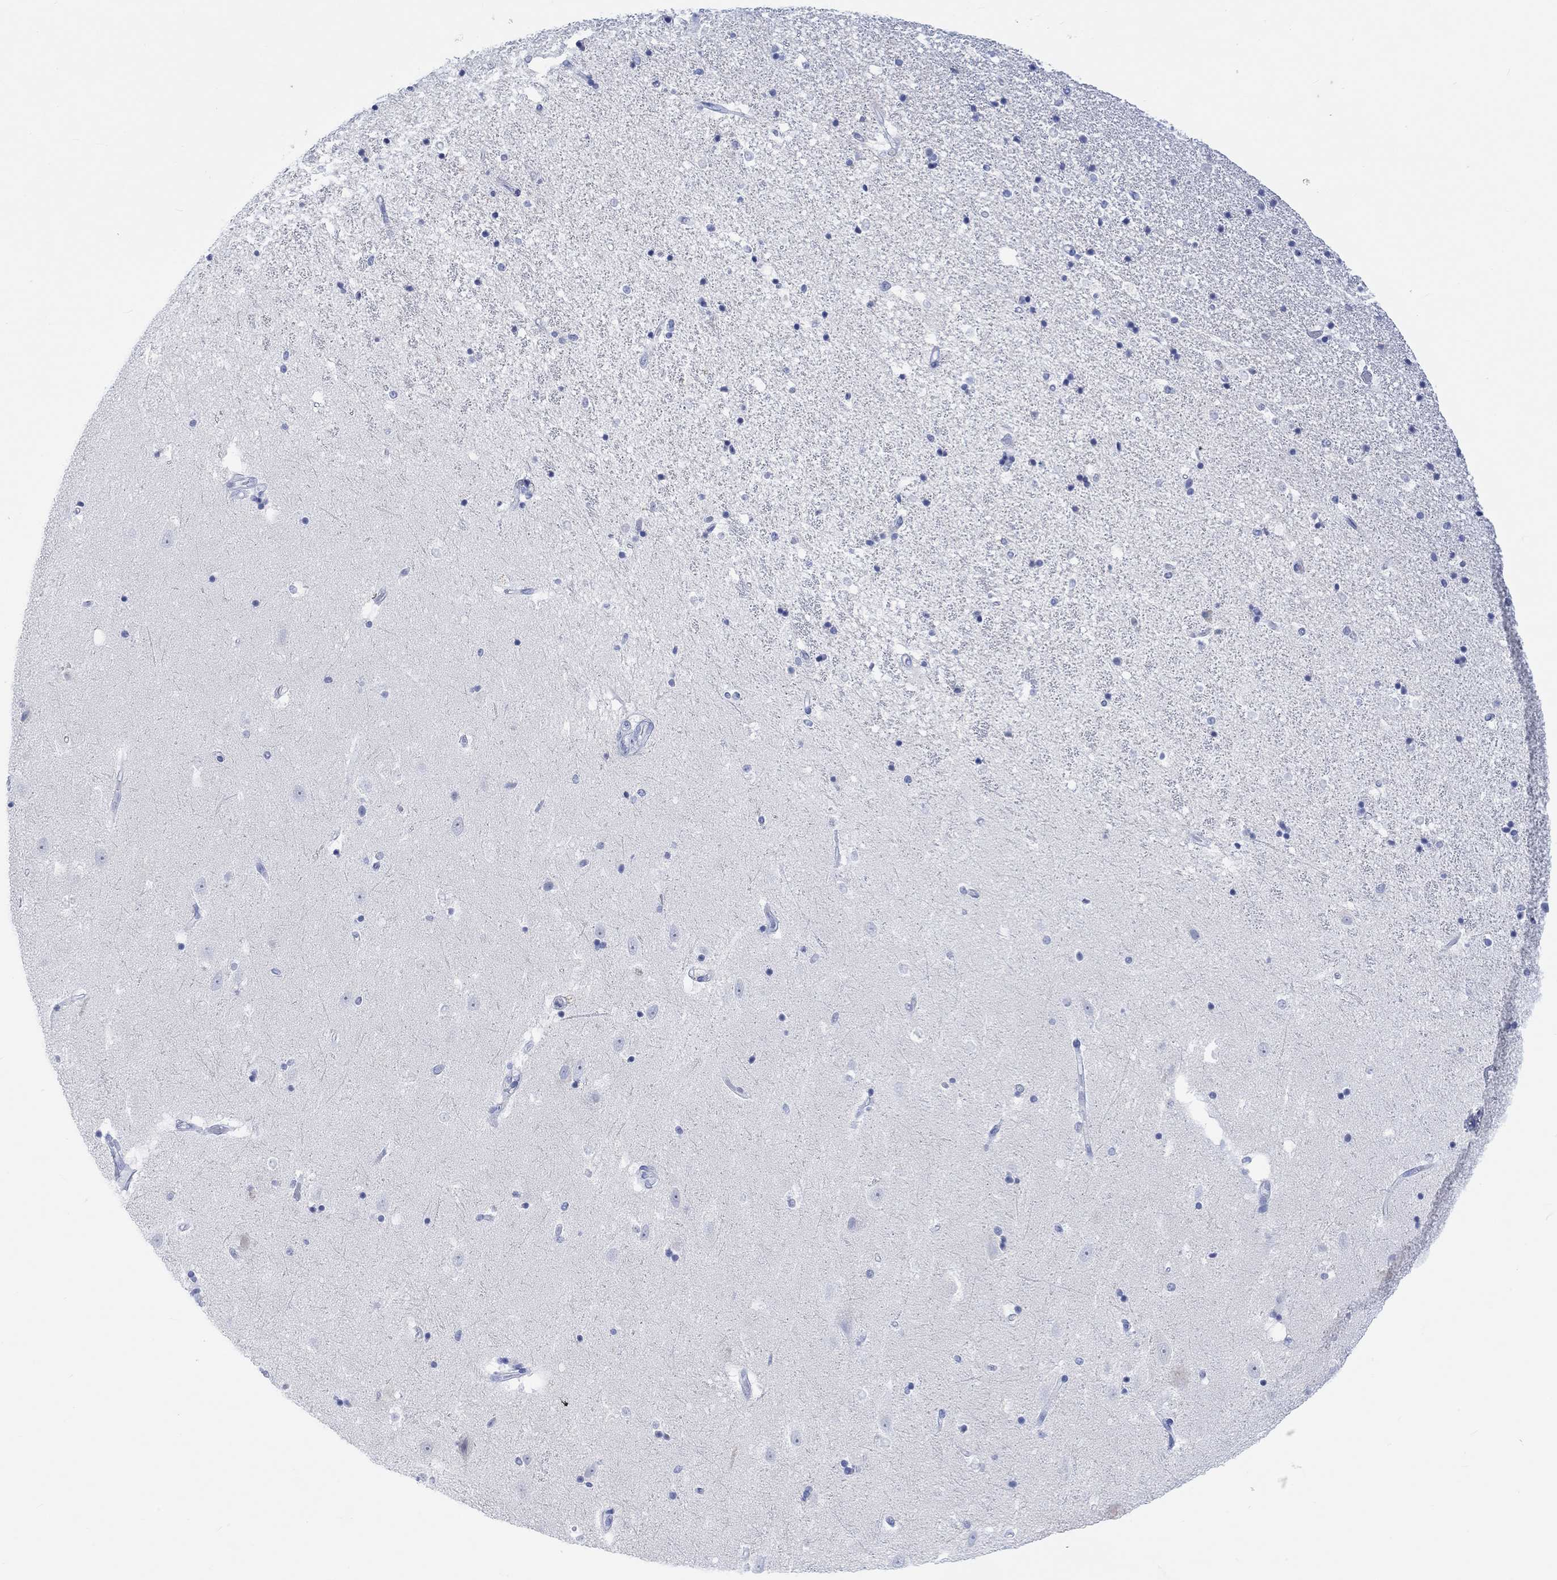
{"staining": {"intensity": "negative", "quantity": "none", "location": "none"}, "tissue": "hippocampus", "cell_type": "Glial cells", "image_type": "normal", "snomed": [{"axis": "morphology", "description": "Normal tissue, NOS"}, {"axis": "topography", "description": "Hippocampus"}], "caption": "Immunohistochemical staining of unremarkable hippocampus demonstrates no significant positivity in glial cells.", "gene": "CALCA", "patient": {"sex": "male", "age": 49}}